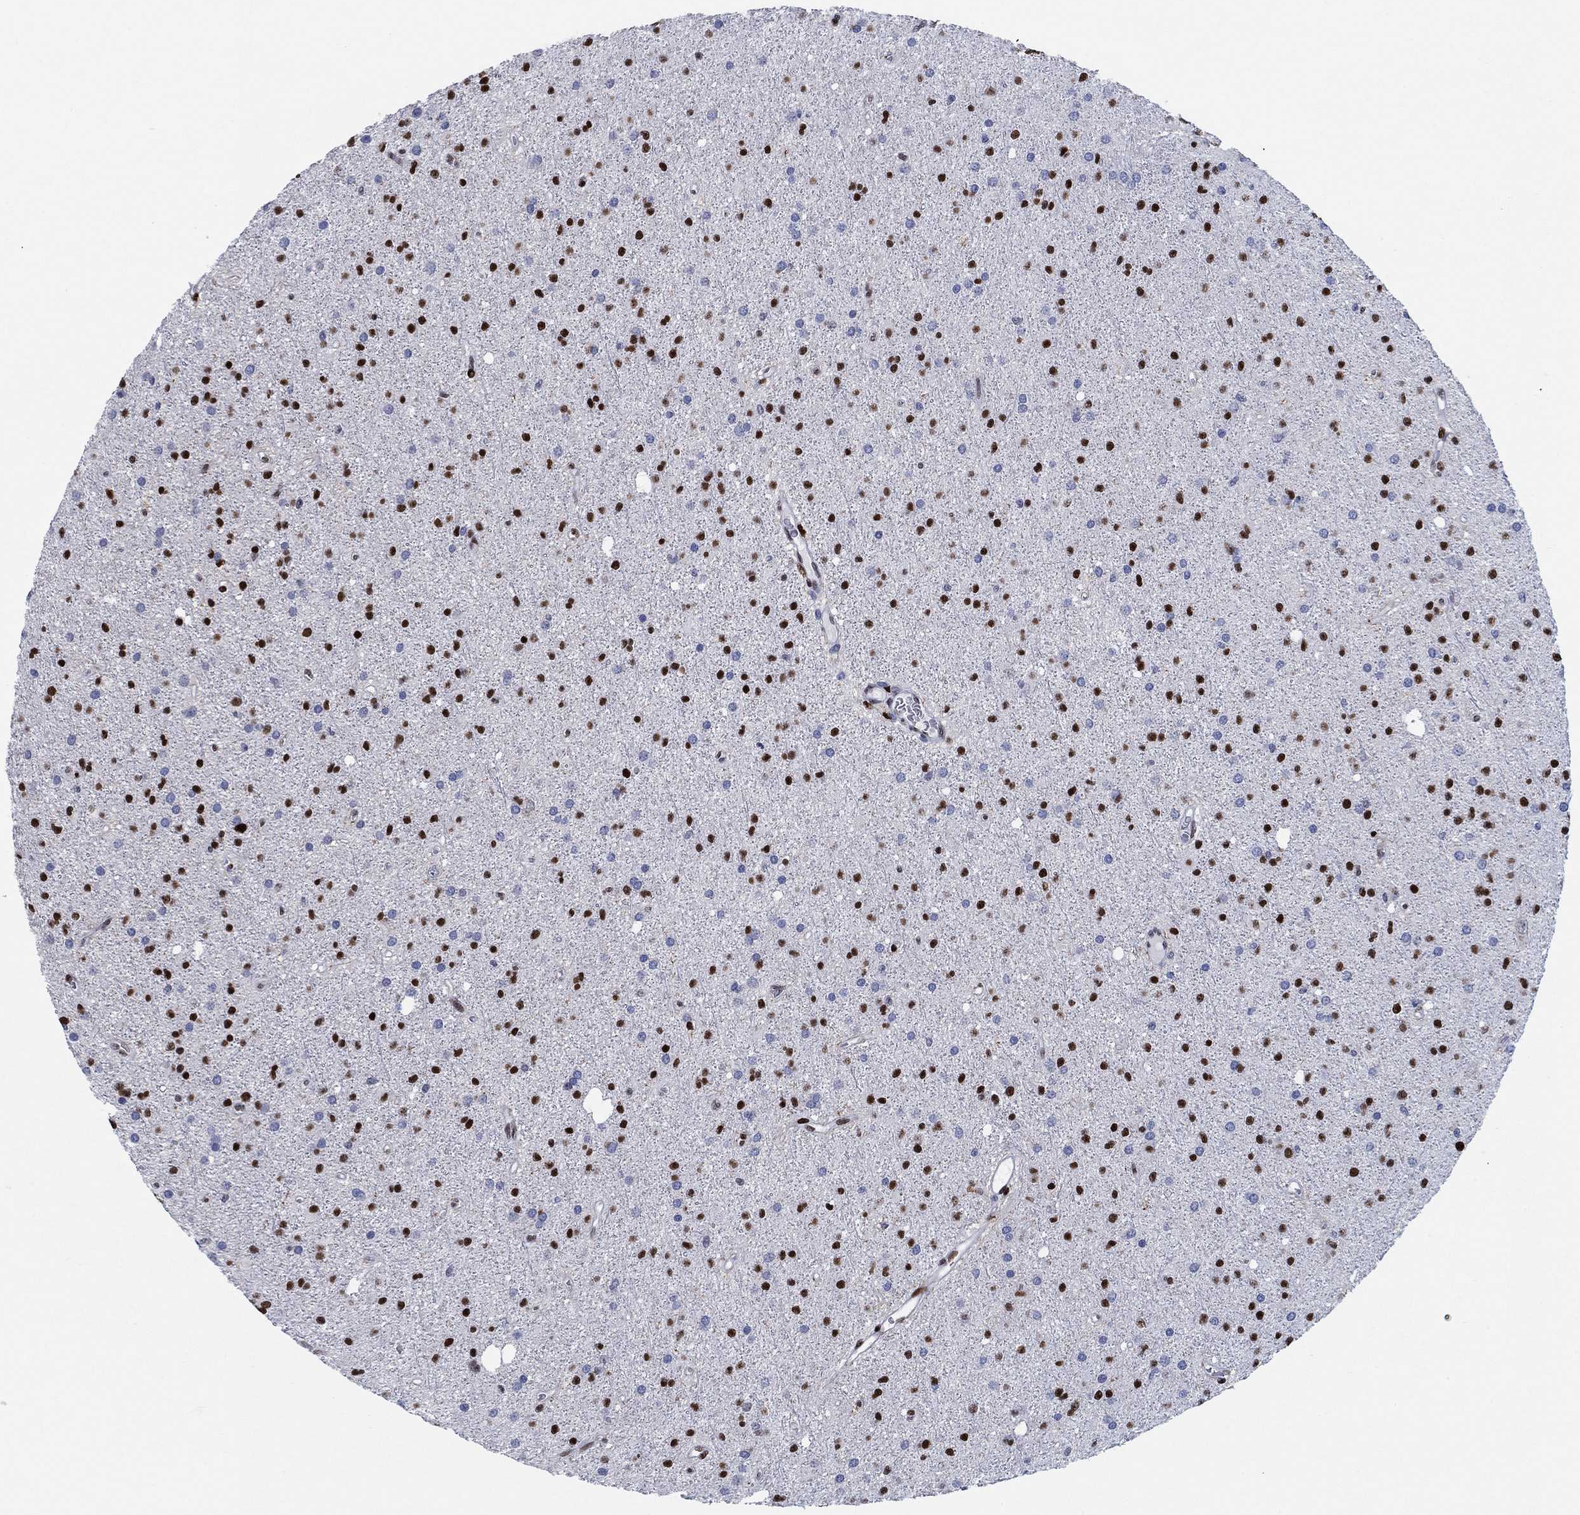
{"staining": {"intensity": "strong", "quantity": ">75%", "location": "nuclear"}, "tissue": "glioma", "cell_type": "Tumor cells", "image_type": "cancer", "snomed": [{"axis": "morphology", "description": "Glioma, malignant, Low grade"}, {"axis": "topography", "description": "Brain"}], "caption": "Glioma stained with IHC displays strong nuclear expression in approximately >75% of tumor cells.", "gene": "ZEB1", "patient": {"sex": "male", "age": 27}}